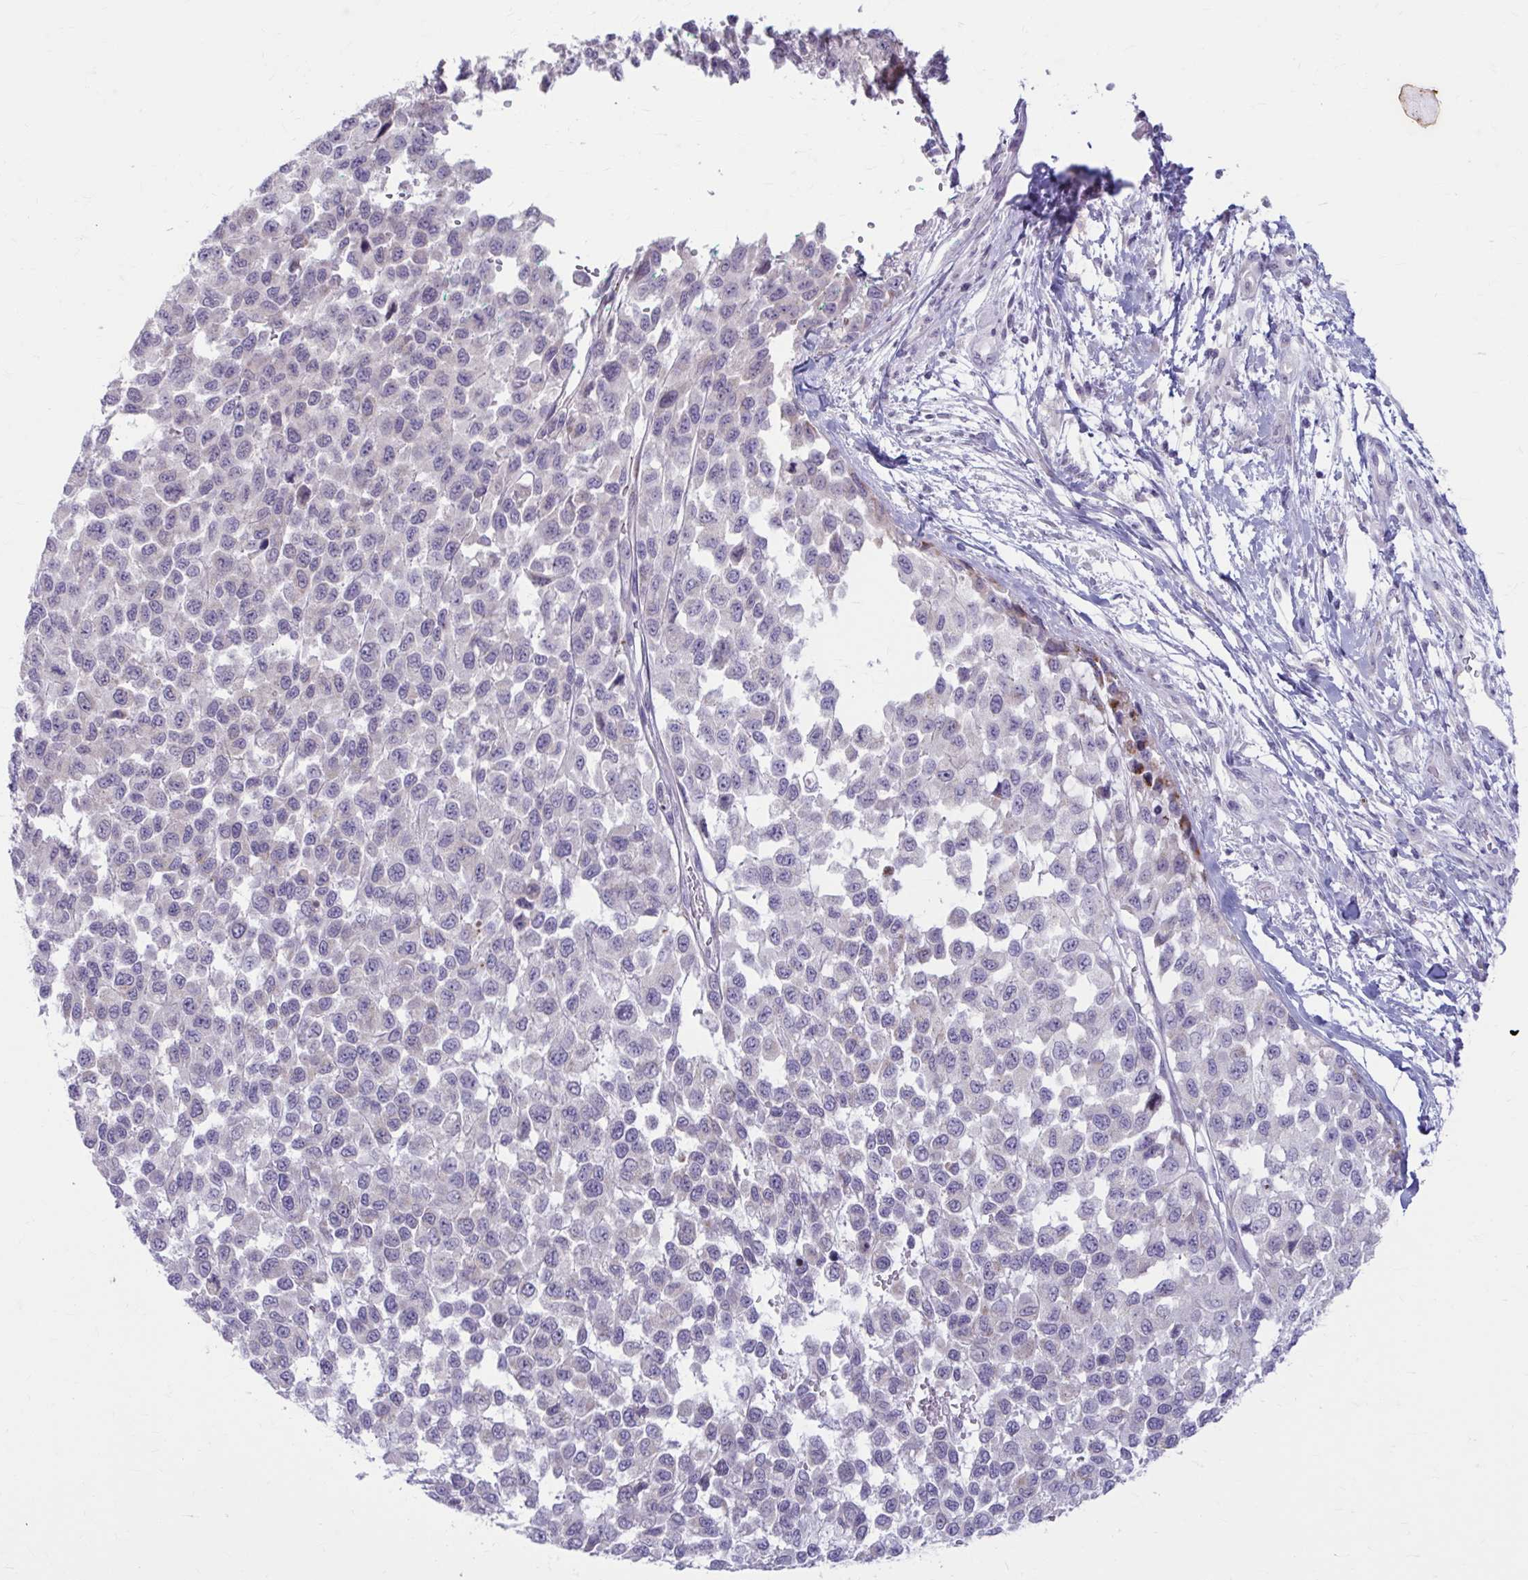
{"staining": {"intensity": "negative", "quantity": "none", "location": "none"}, "tissue": "melanoma", "cell_type": "Tumor cells", "image_type": "cancer", "snomed": [{"axis": "morphology", "description": "Malignant melanoma, NOS"}, {"axis": "topography", "description": "Skin"}], "caption": "This is an IHC micrograph of human malignant melanoma. There is no staining in tumor cells.", "gene": "MSMO1", "patient": {"sex": "male", "age": 62}}